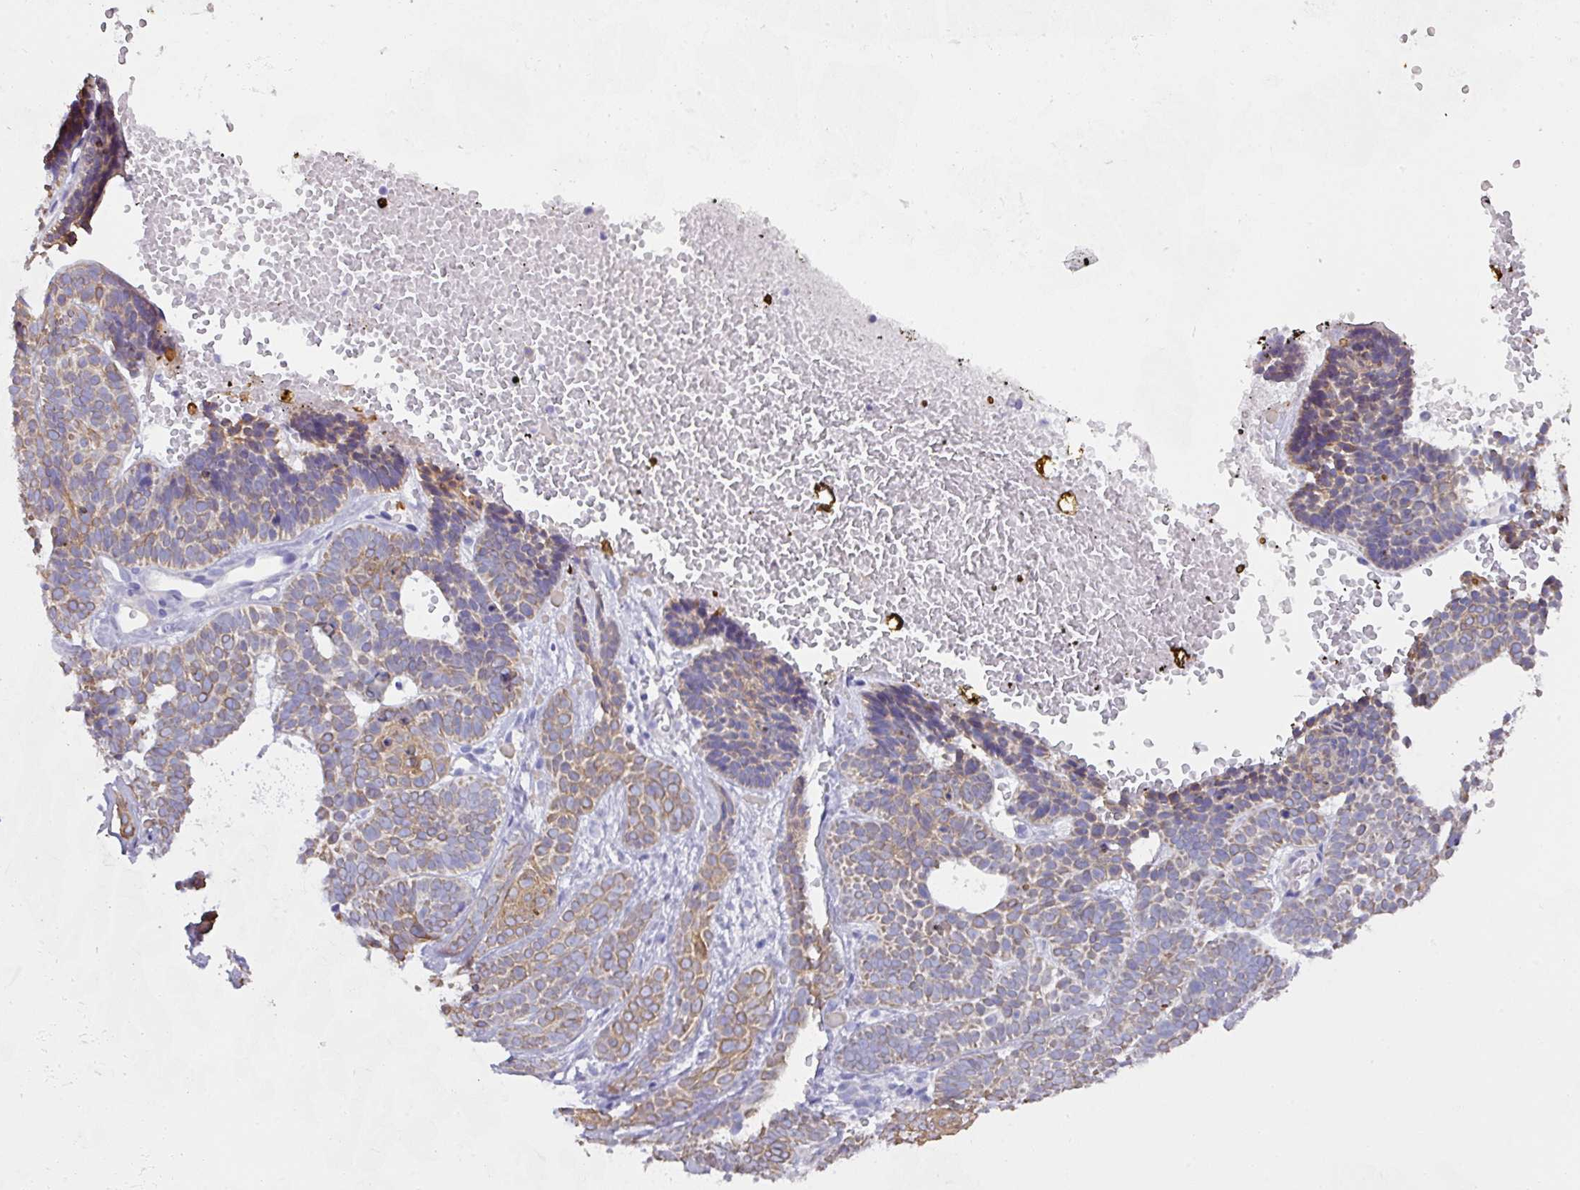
{"staining": {"intensity": "moderate", "quantity": ">75%", "location": "cytoplasmic/membranous"}, "tissue": "skin cancer", "cell_type": "Tumor cells", "image_type": "cancer", "snomed": [{"axis": "morphology", "description": "Basal cell carcinoma"}, {"axis": "topography", "description": "Skin"}], "caption": "This is an image of immunohistochemistry staining of skin basal cell carcinoma, which shows moderate staining in the cytoplasmic/membranous of tumor cells.", "gene": "TARM1", "patient": {"sex": "male", "age": 85}}